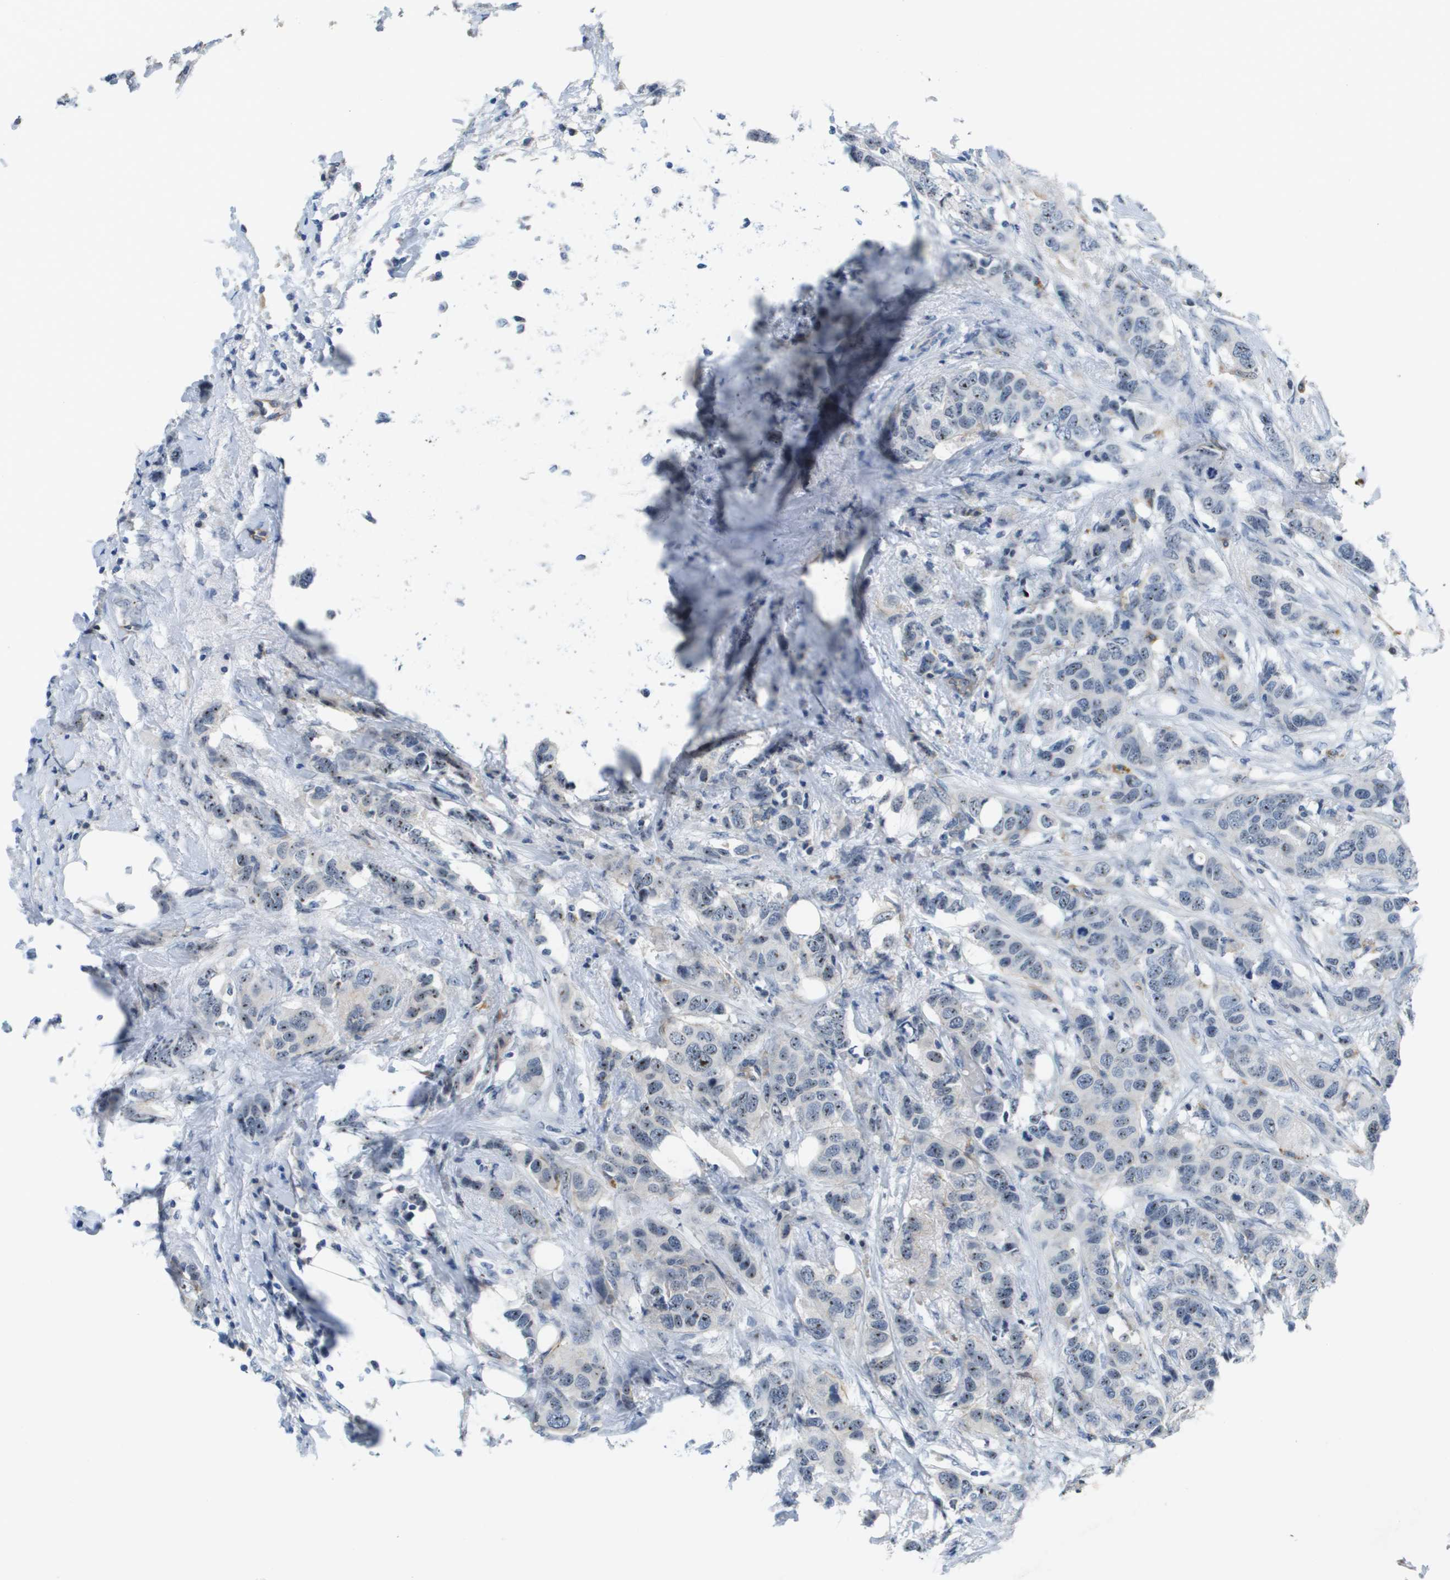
{"staining": {"intensity": "negative", "quantity": "none", "location": "none"}, "tissue": "breast cancer", "cell_type": "Tumor cells", "image_type": "cancer", "snomed": [{"axis": "morphology", "description": "Duct carcinoma"}, {"axis": "topography", "description": "Breast"}], "caption": "An immunohistochemistry (IHC) micrograph of breast cancer is shown. There is no staining in tumor cells of breast cancer.", "gene": "ITGA6", "patient": {"sex": "female", "age": 50}}